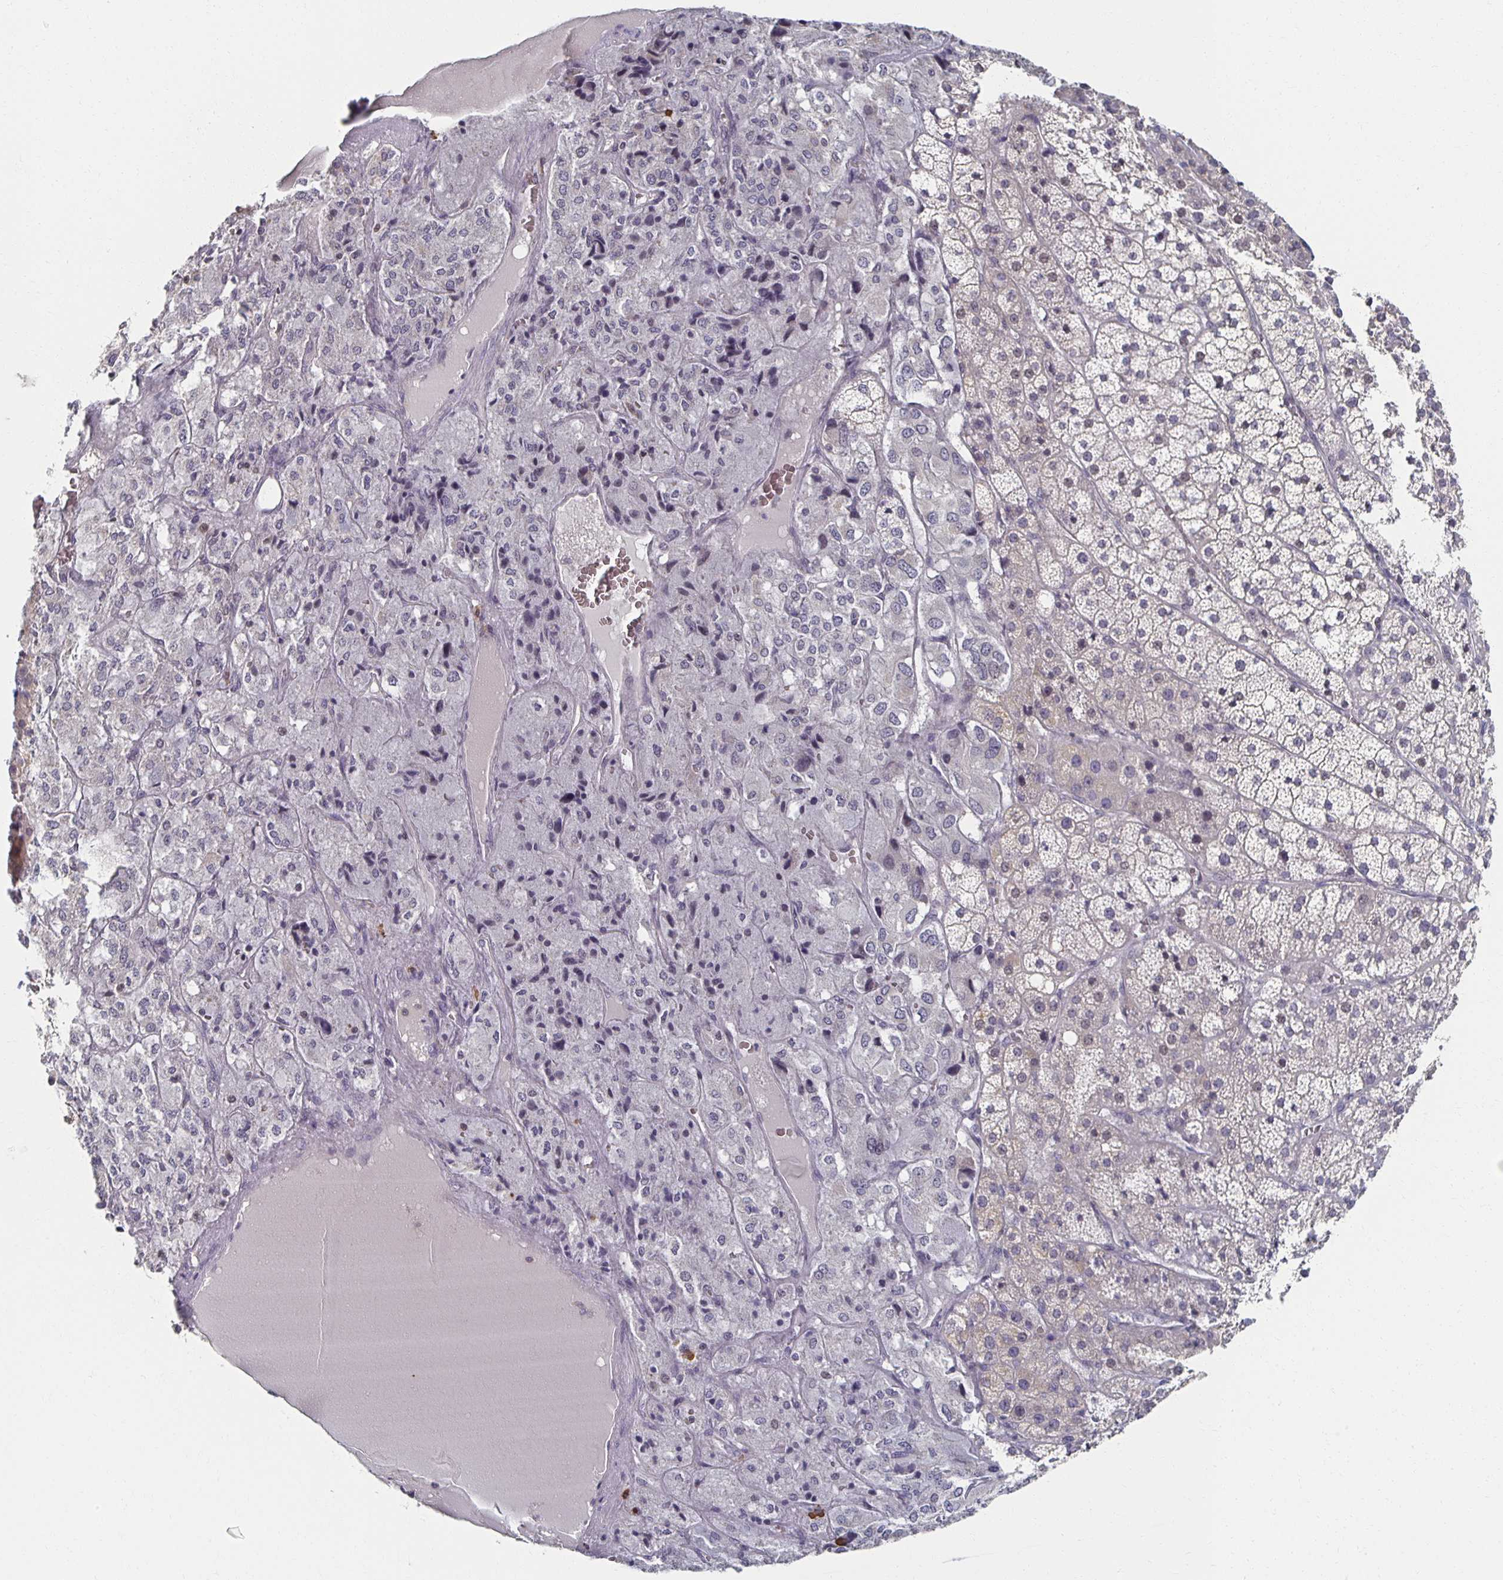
{"staining": {"intensity": "negative", "quantity": "none", "location": "none"}, "tissue": "adrenal gland", "cell_type": "Glandular cells", "image_type": "normal", "snomed": [{"axis": "morphology", "description": "Normal tissue, NOS"}, {"axis": "topography", "description": "Adrenal gland"}], "caption": "Human adrenal gland stained for a protein using immunohistochemistry shows no staining in glandular cells.", "gene": "ZNF692", "patient": {"sex": "male", "age": 53}}